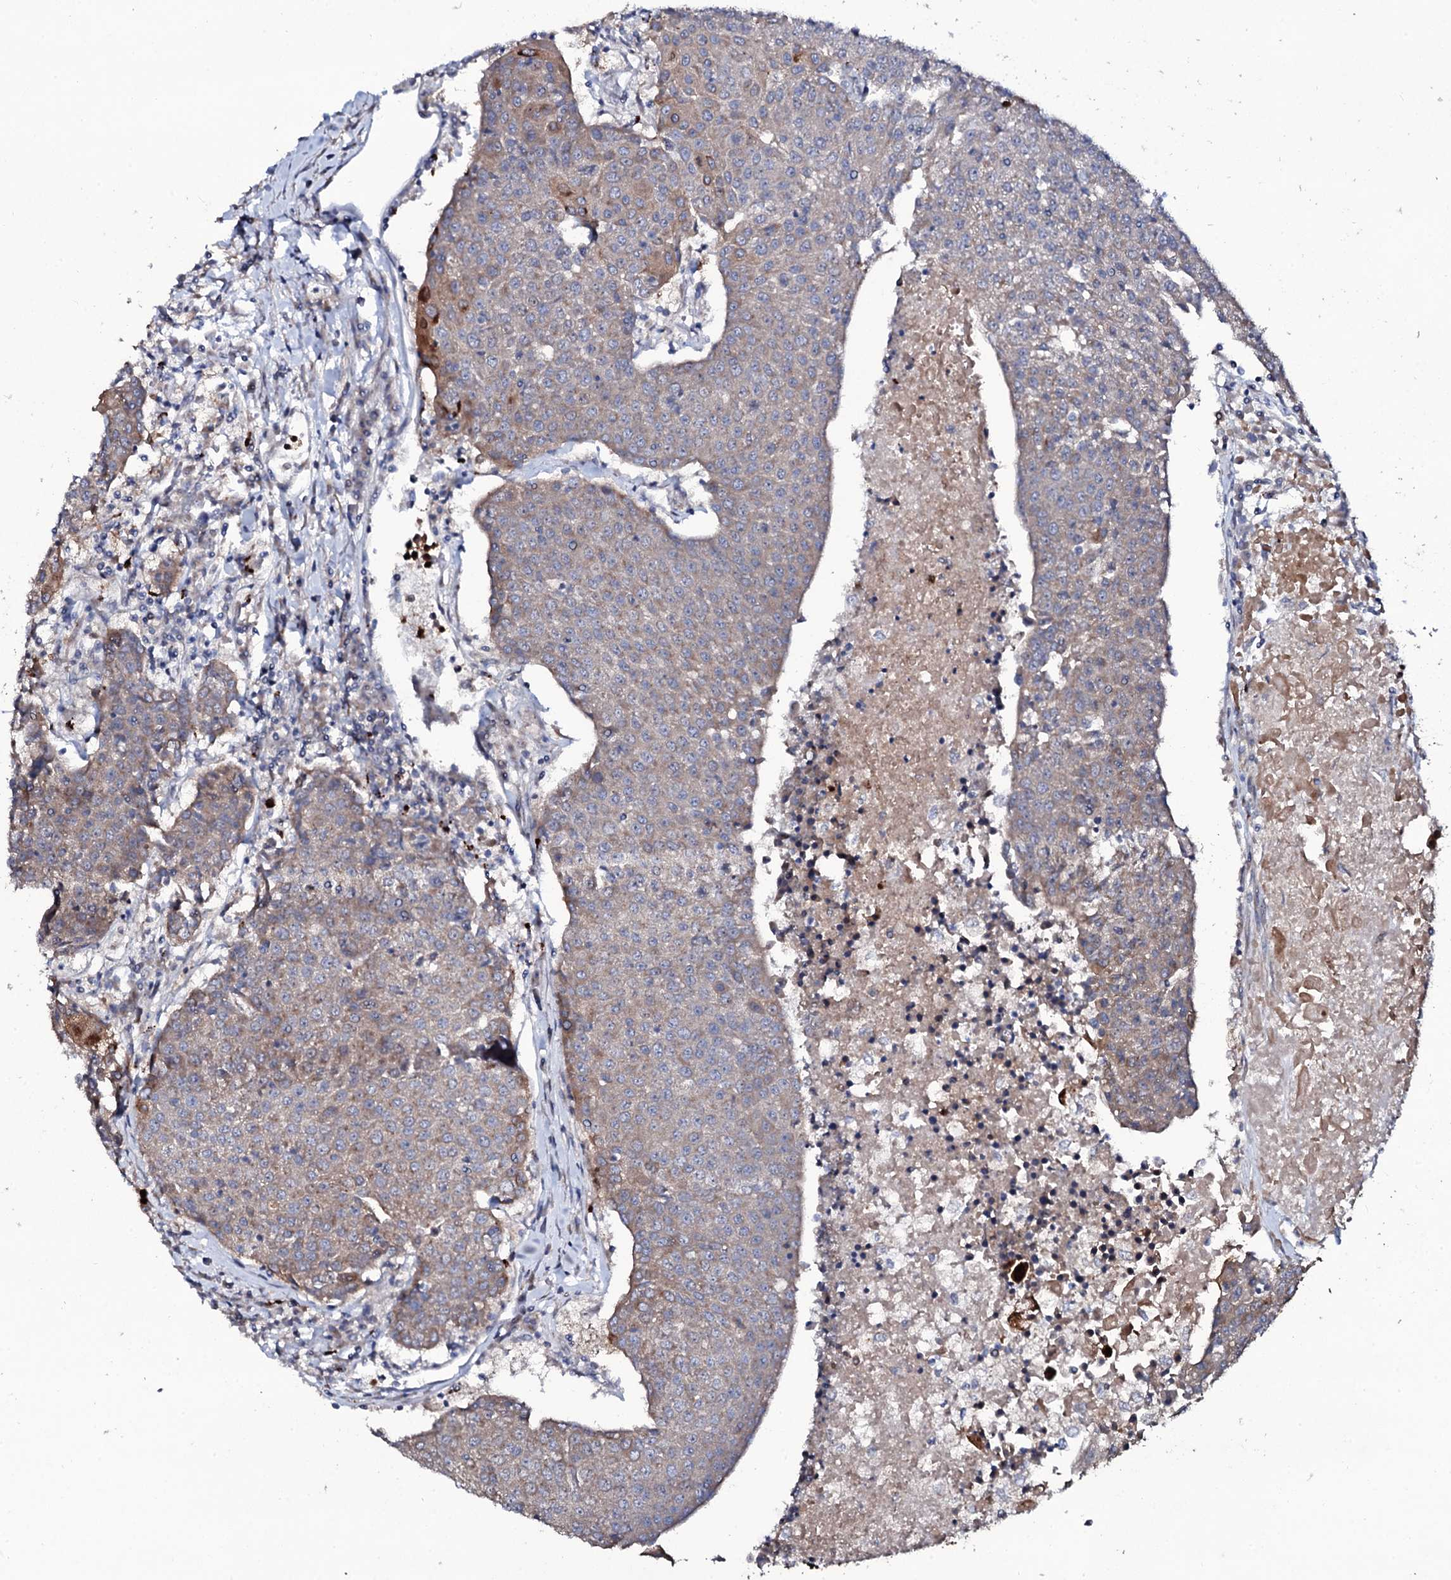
{"staining": {"intensity": "moderate", "quantity": "25%-75%", "location": "cytoplasmic/membranous"}, "tissue": "urothelial cancer", "cell_type": "Tumor cells", "image_type": "cancer", "snomed": [{"axis": "morphology", "description": "Urothelial carcinoma, High grade"}, {"axis": "topography", "description": "Urinary bladder"}], "caption": "The micrograph displays a brown stain indicating the presence of a protein in the cytoplasmic/membranous of tumor cells in urothelial cancer.", "gene": "COG6", "patient": {"sex": "female", "age": 85}}